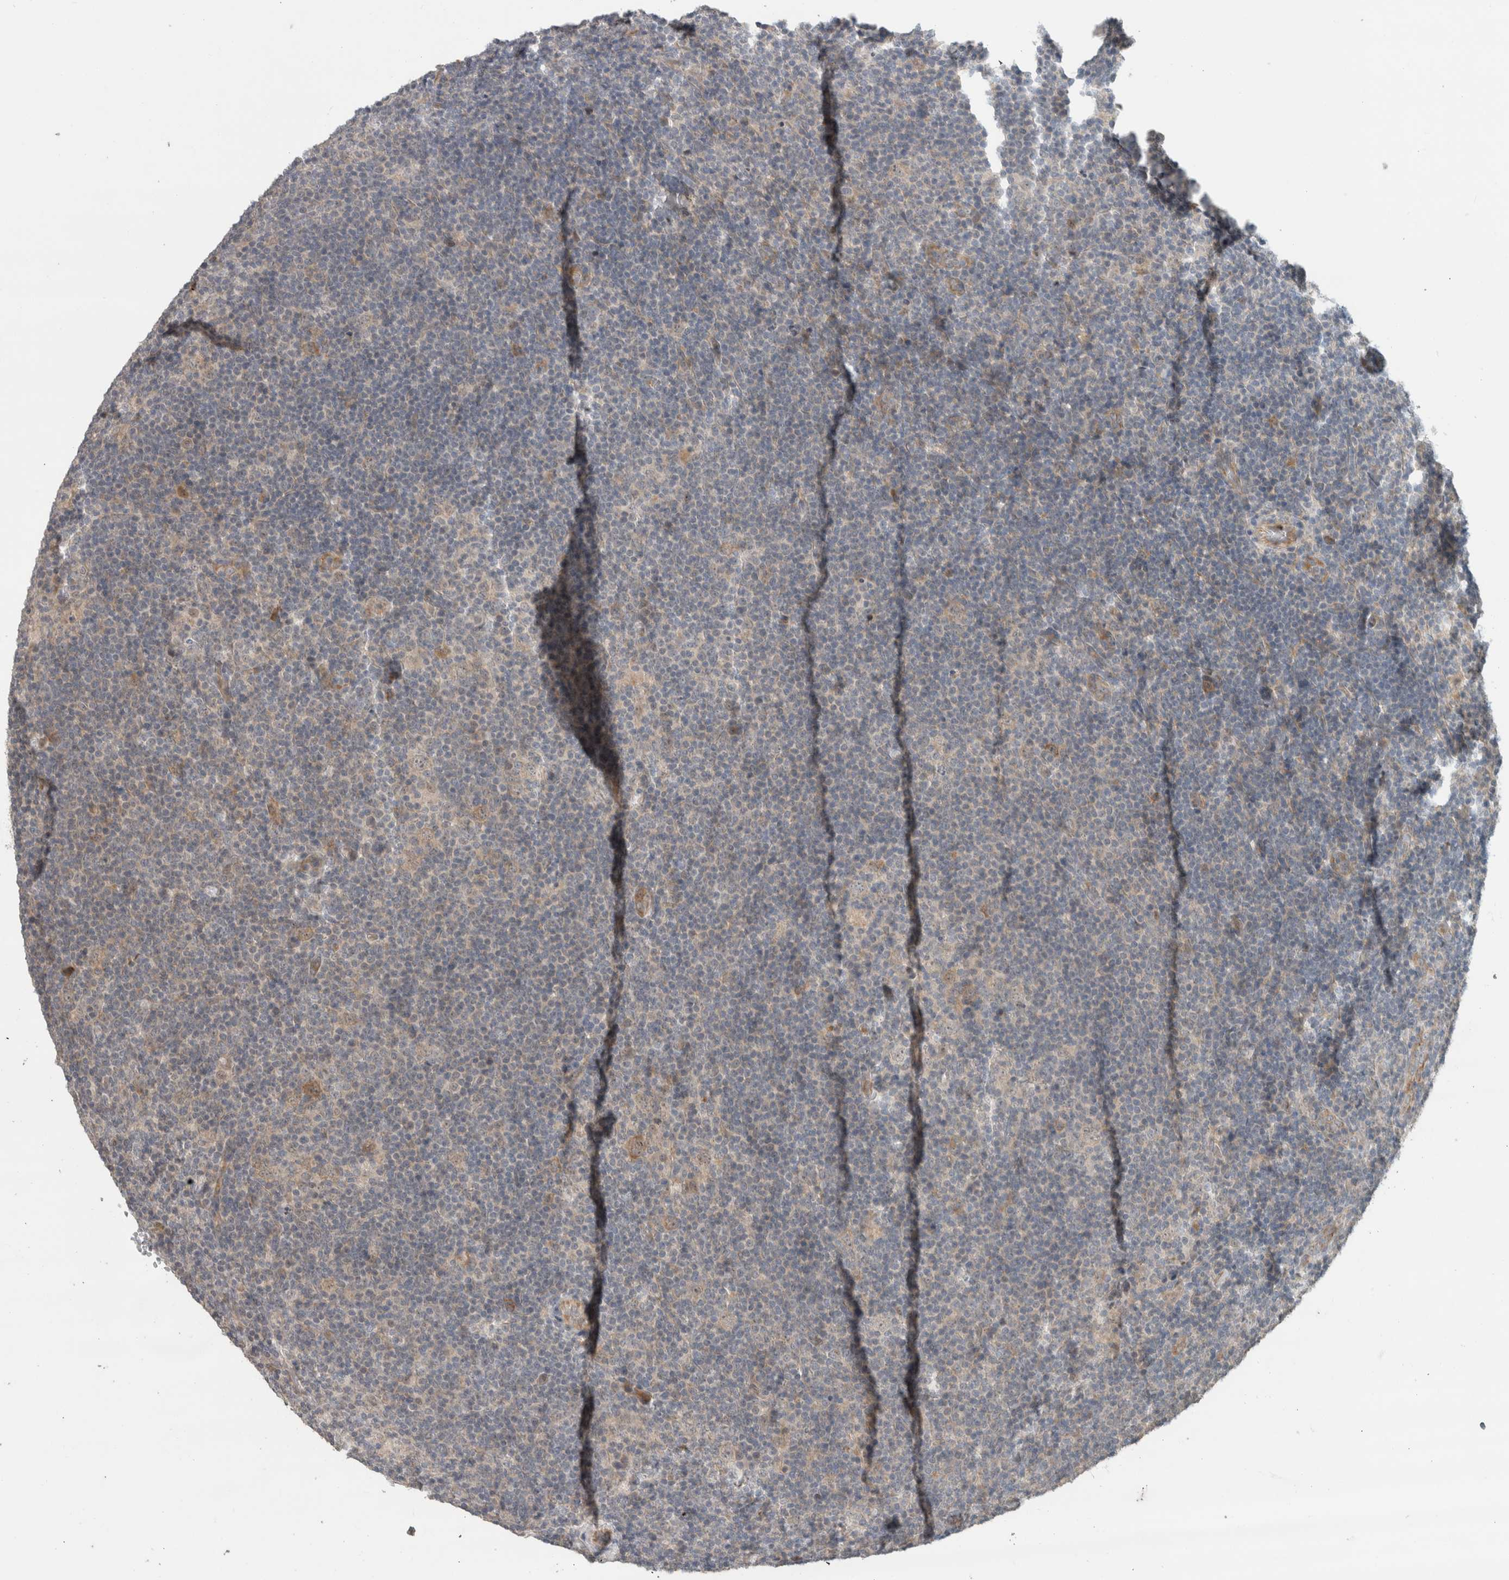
{"staining": {"intensity": "weak", "quantity": ">75%", "location": "cytoplasmic/membranous"}, "tissue": "lymphoma", "cell_type": "Tumor cells", "image_type": "cancer", "snomed": [{"axis": "morphology", "description": "Hodgkin's disease, NOS"}, {"axis": "topography", "description": "Lymph node"}], "caption": "This is a photomicrograph of immunohistochemistry (IHC) staining of lymphoma, which shows weak expression in the cytoplasmic/membranous of tumor cells.", "gene": "ERCC6L2", "patient": {"sex": "female", "age": 57}}